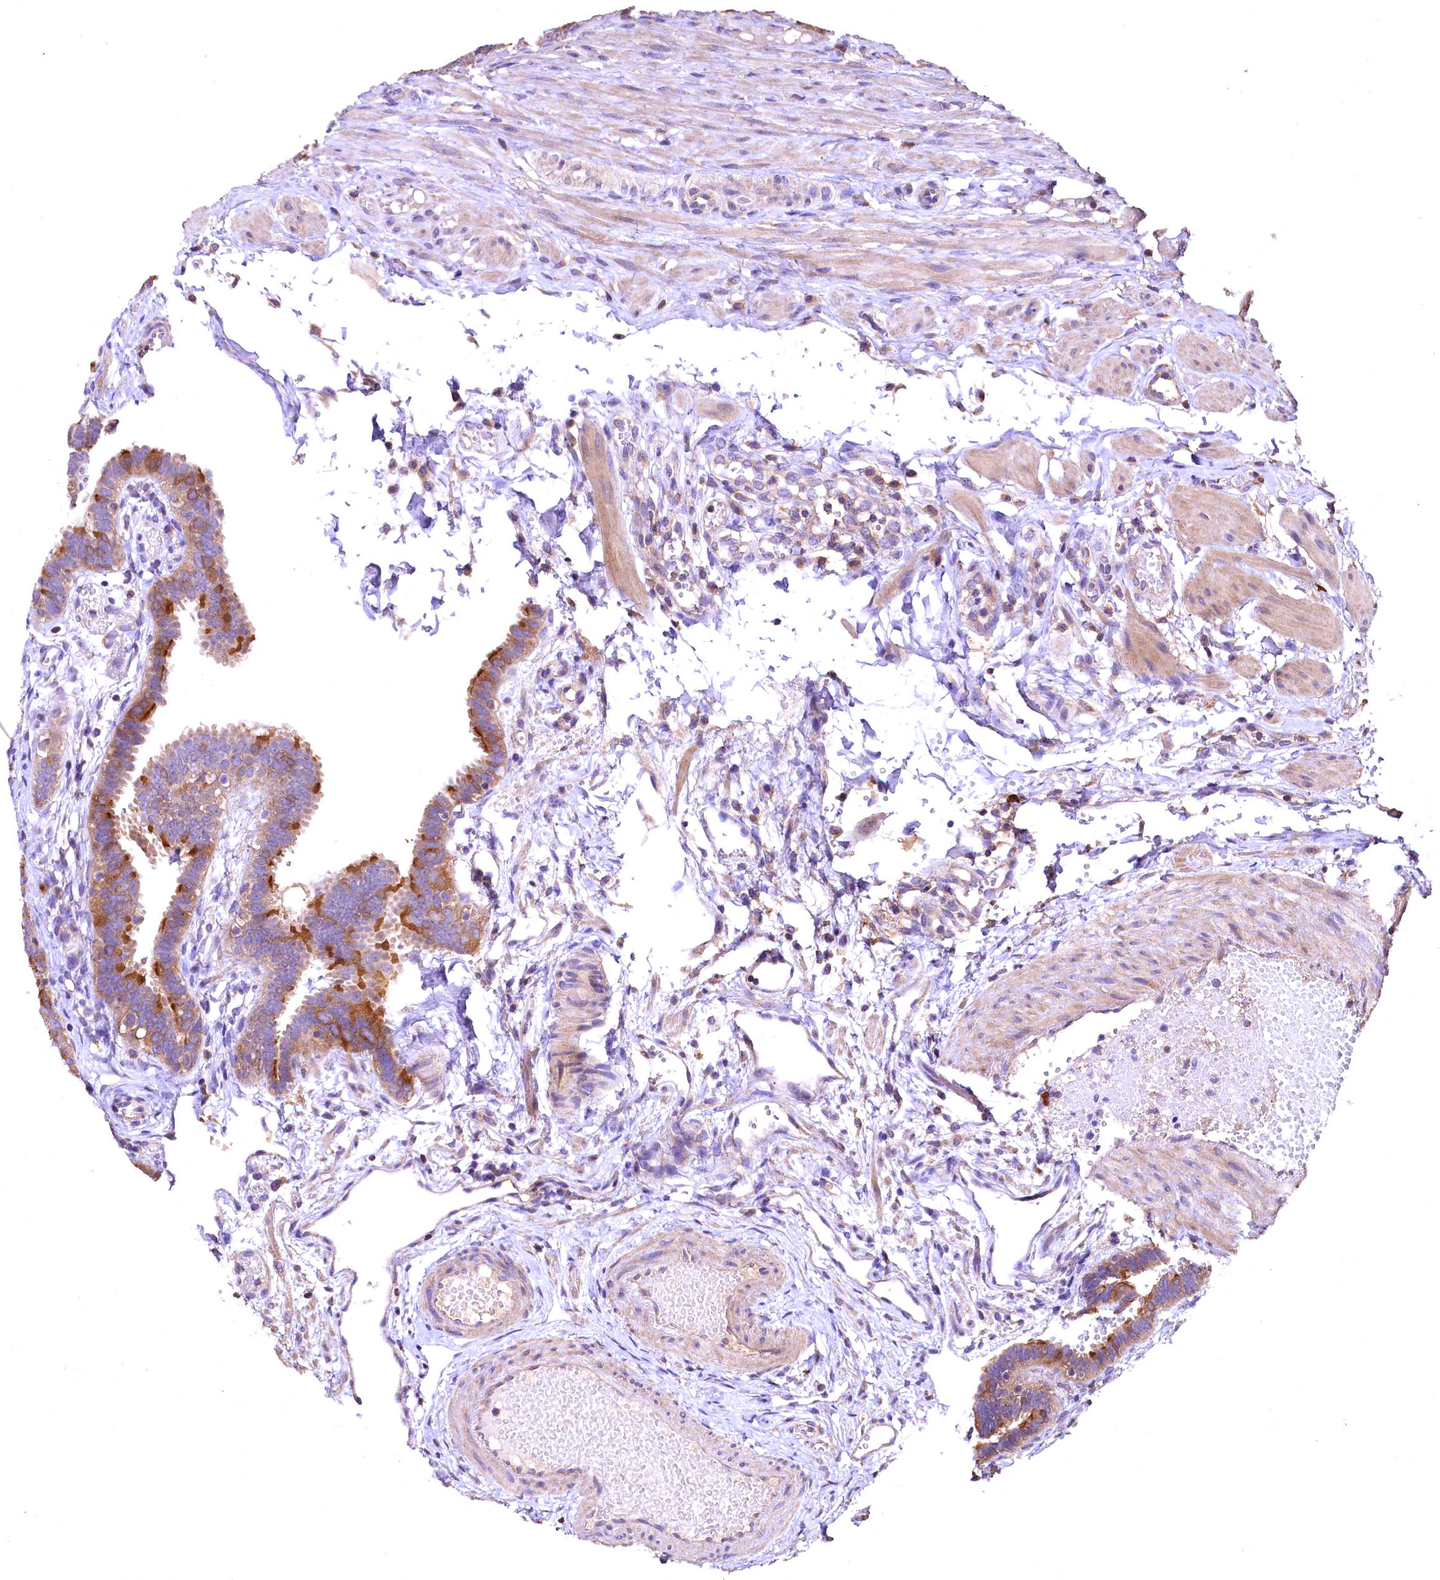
{"staining": {"intensity": "moderate", "quantity": ">75%", "location": "cytoplasmic/membranous"}, "tissue": "fallopian tube", "cell_type": "Glandular cells", "image_type": "normal", "snomed": [{"axis": "morphology", "description": "Normal tissue, NOS"}, {"axis": "topography", "description": "Fallopian tube"}], "caption": "Protein analysis of benign fallopian tube shows moderate cytoplasmic/membranous staining in about >75% of glandular cells. The staining is performed using DAB brown chromogen to label protein expression. The nuclei are counter-stained blue using hematoxylin.", "gene": "ENKD1", "patient": {"sex": "female", "age": 37}}